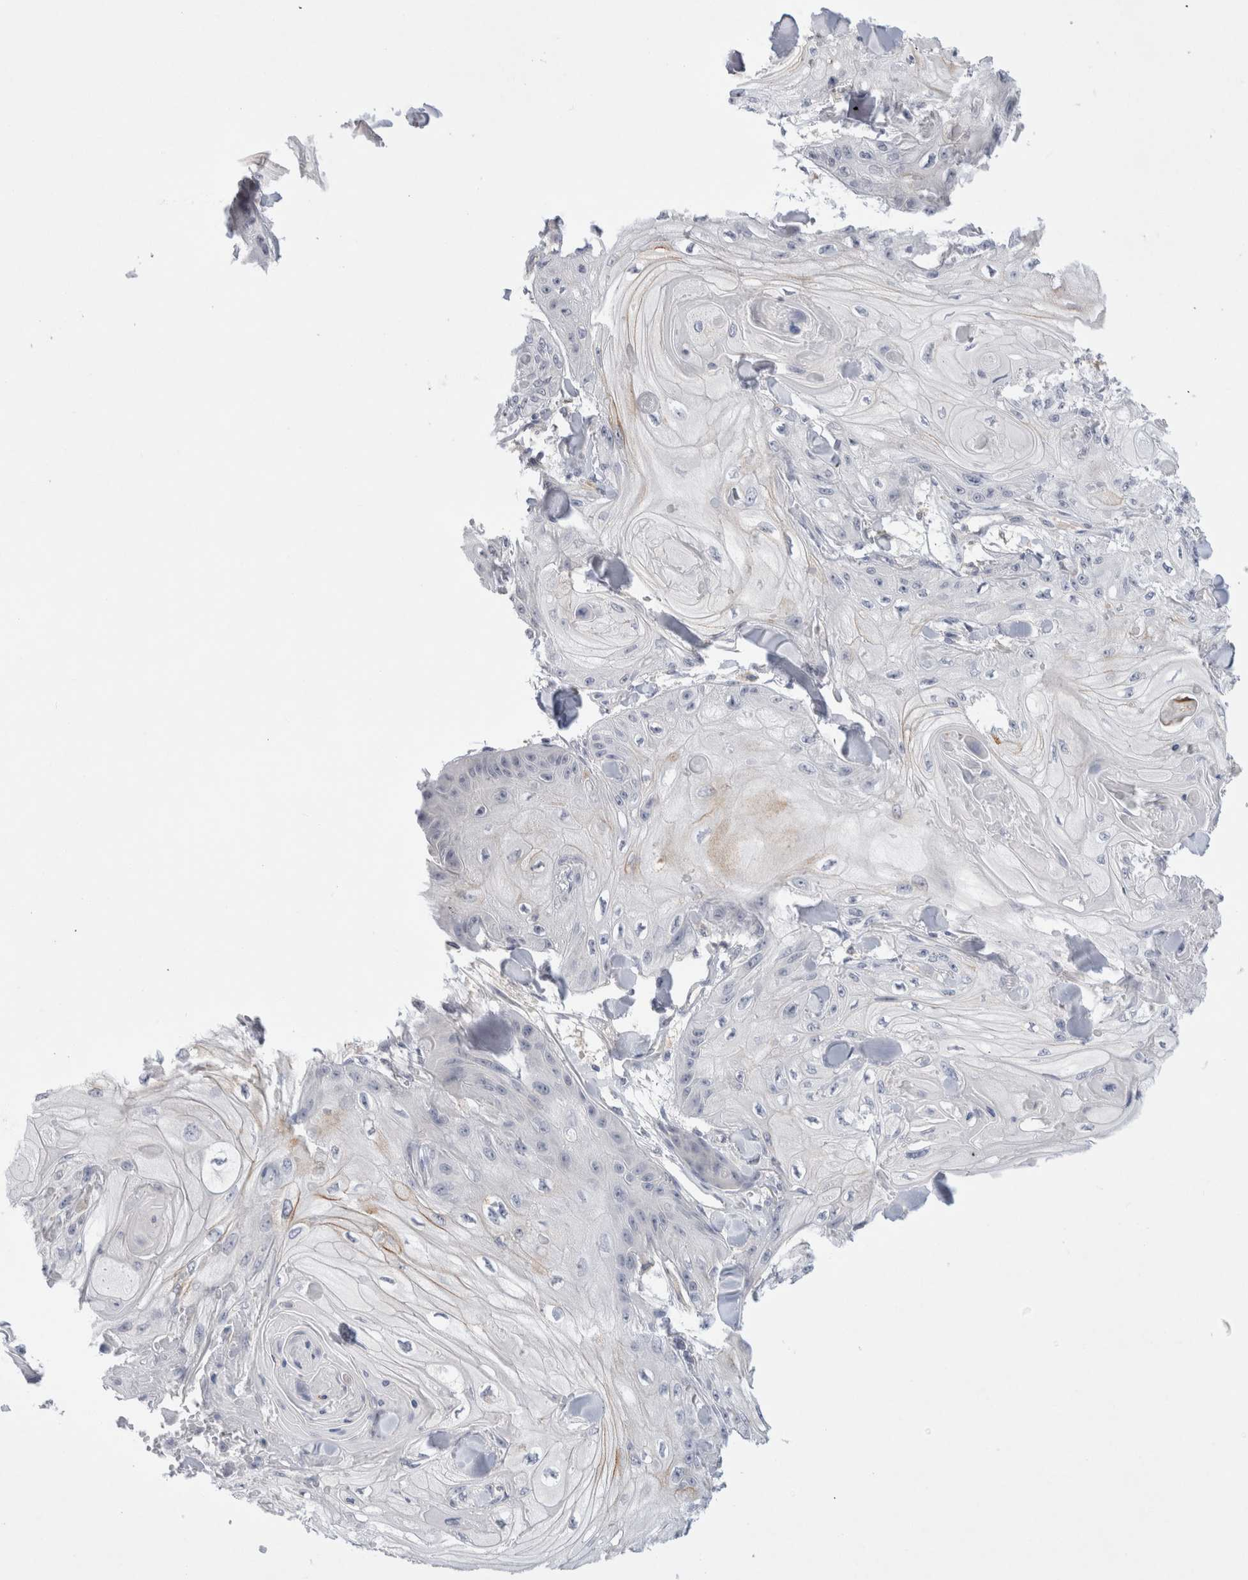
{"staining": {"intensity": "negative", "quantity": "none", "location": "none"}, "tissue": "skin cancer", "cell_type": "Tumor cells", "image_type": "cancer", "snomed": [{"axis": "morphology", "description": "Squamous cell carcinoma, NOS"}, {"axis": "topography", "description": "Skin"}], "caption": "The micrograph demonstrates no staining of tumor cells in skin squamous cell carcinoma.", "gene": "GAS1", "patient": {"sex": "male", "age": 74}}